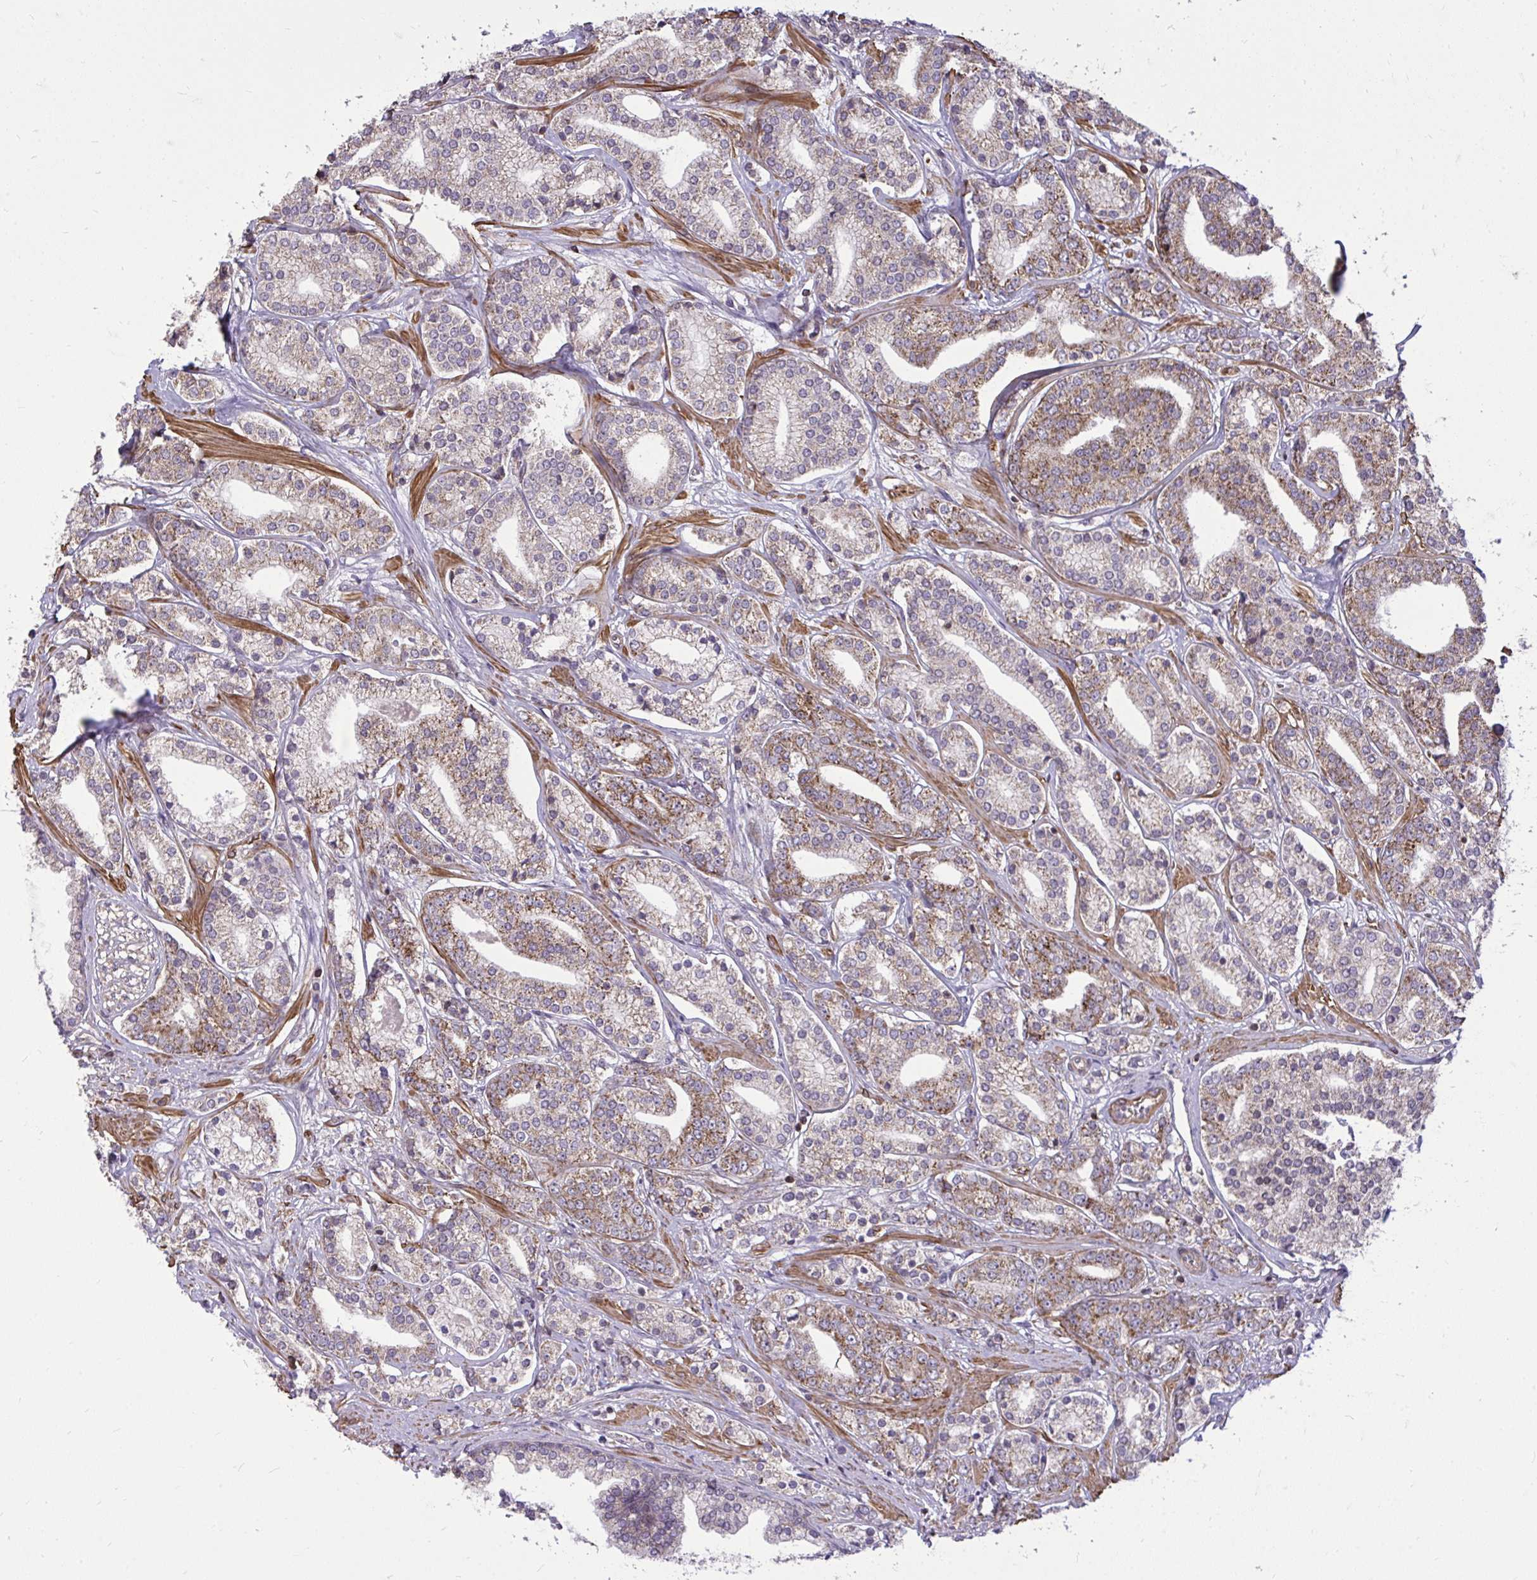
{"staining": {"intensity": "moderate", "quantity": "25%-75%", "location": "cytoplasmic/membranous"}, "tissue": "prostate cancer", "cell_type": "Tumor cells", "image_type": "cancer", "snomed": [{"axis": "morphology", "description": "Adenocarcinoma, High grade"}, {"axis": "topography", "description": "Prostate"}], "caption": "Protein analysis of prostate cancer tissue displays moderate cytoplasmic/membranous expression in approximately 25%-75% of tumor cells. The protein is stained brown, and the nuclei are stained in blue (DAB (3,3'-diaminobenzidine) IHC with brightfield microscopy, high magnification).", "gene": "SLC7A5", "patient": {"sex": "male", "age": 58}}